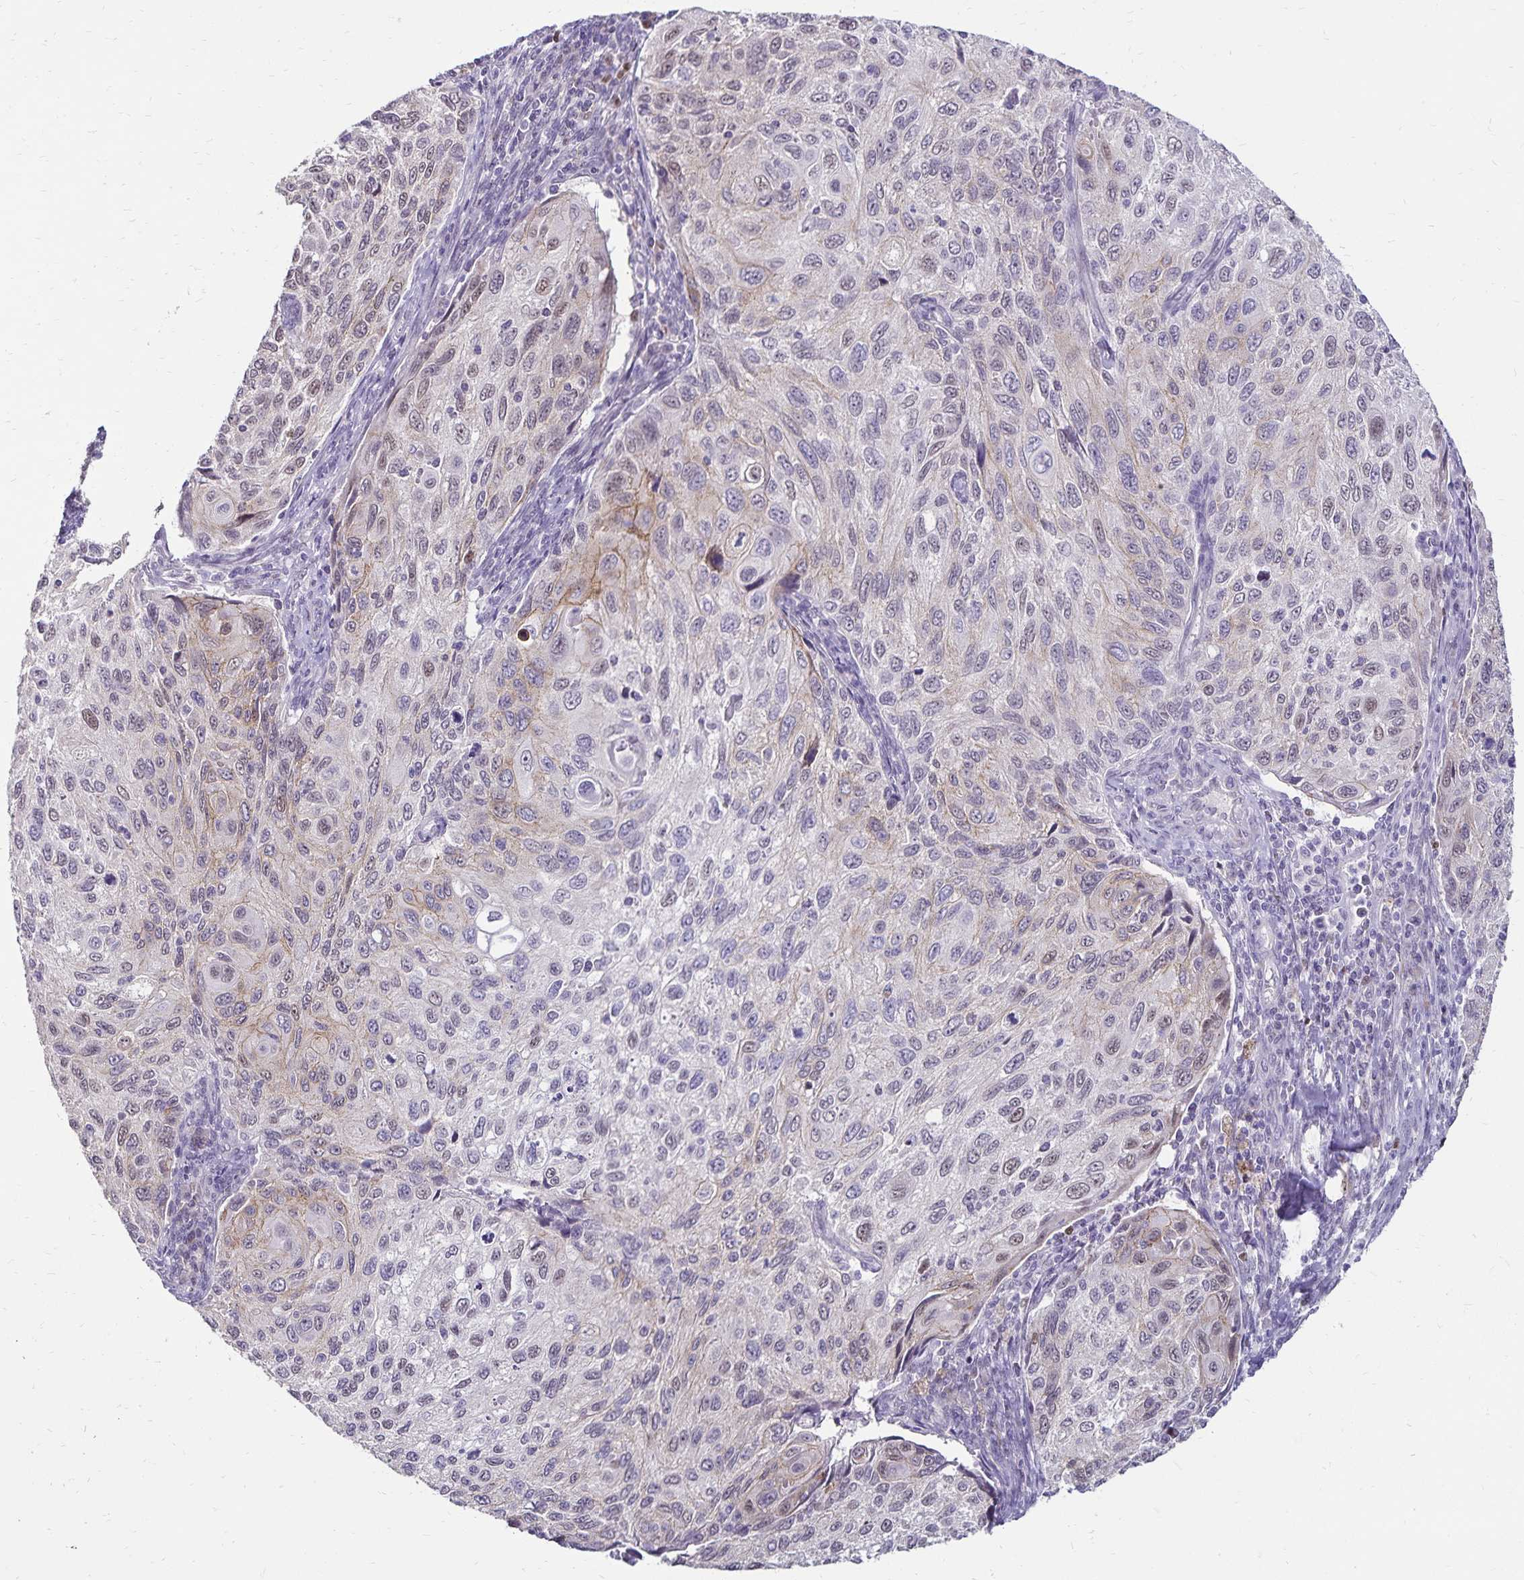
{"staining": {"intensity": "moderate", "quantity": "<25%", "location": "nuclear"}, "tissue": "cervical cancer", "cell_type": "Tumor cells", "image_type": "cancer", "snomed": [{"axis": "morphology", "description": "Squamous cell carcinoma, NOS"}, {"axis": "topography", "description": "Cervix"}], "caption": "Moderate nuclear positivity for a protein is identified in approximately <25% of tumor cells of cervical cancer using immunohistochemistry.", "gene": "POLB", "patient": {"sex": "female", "age": 70}}